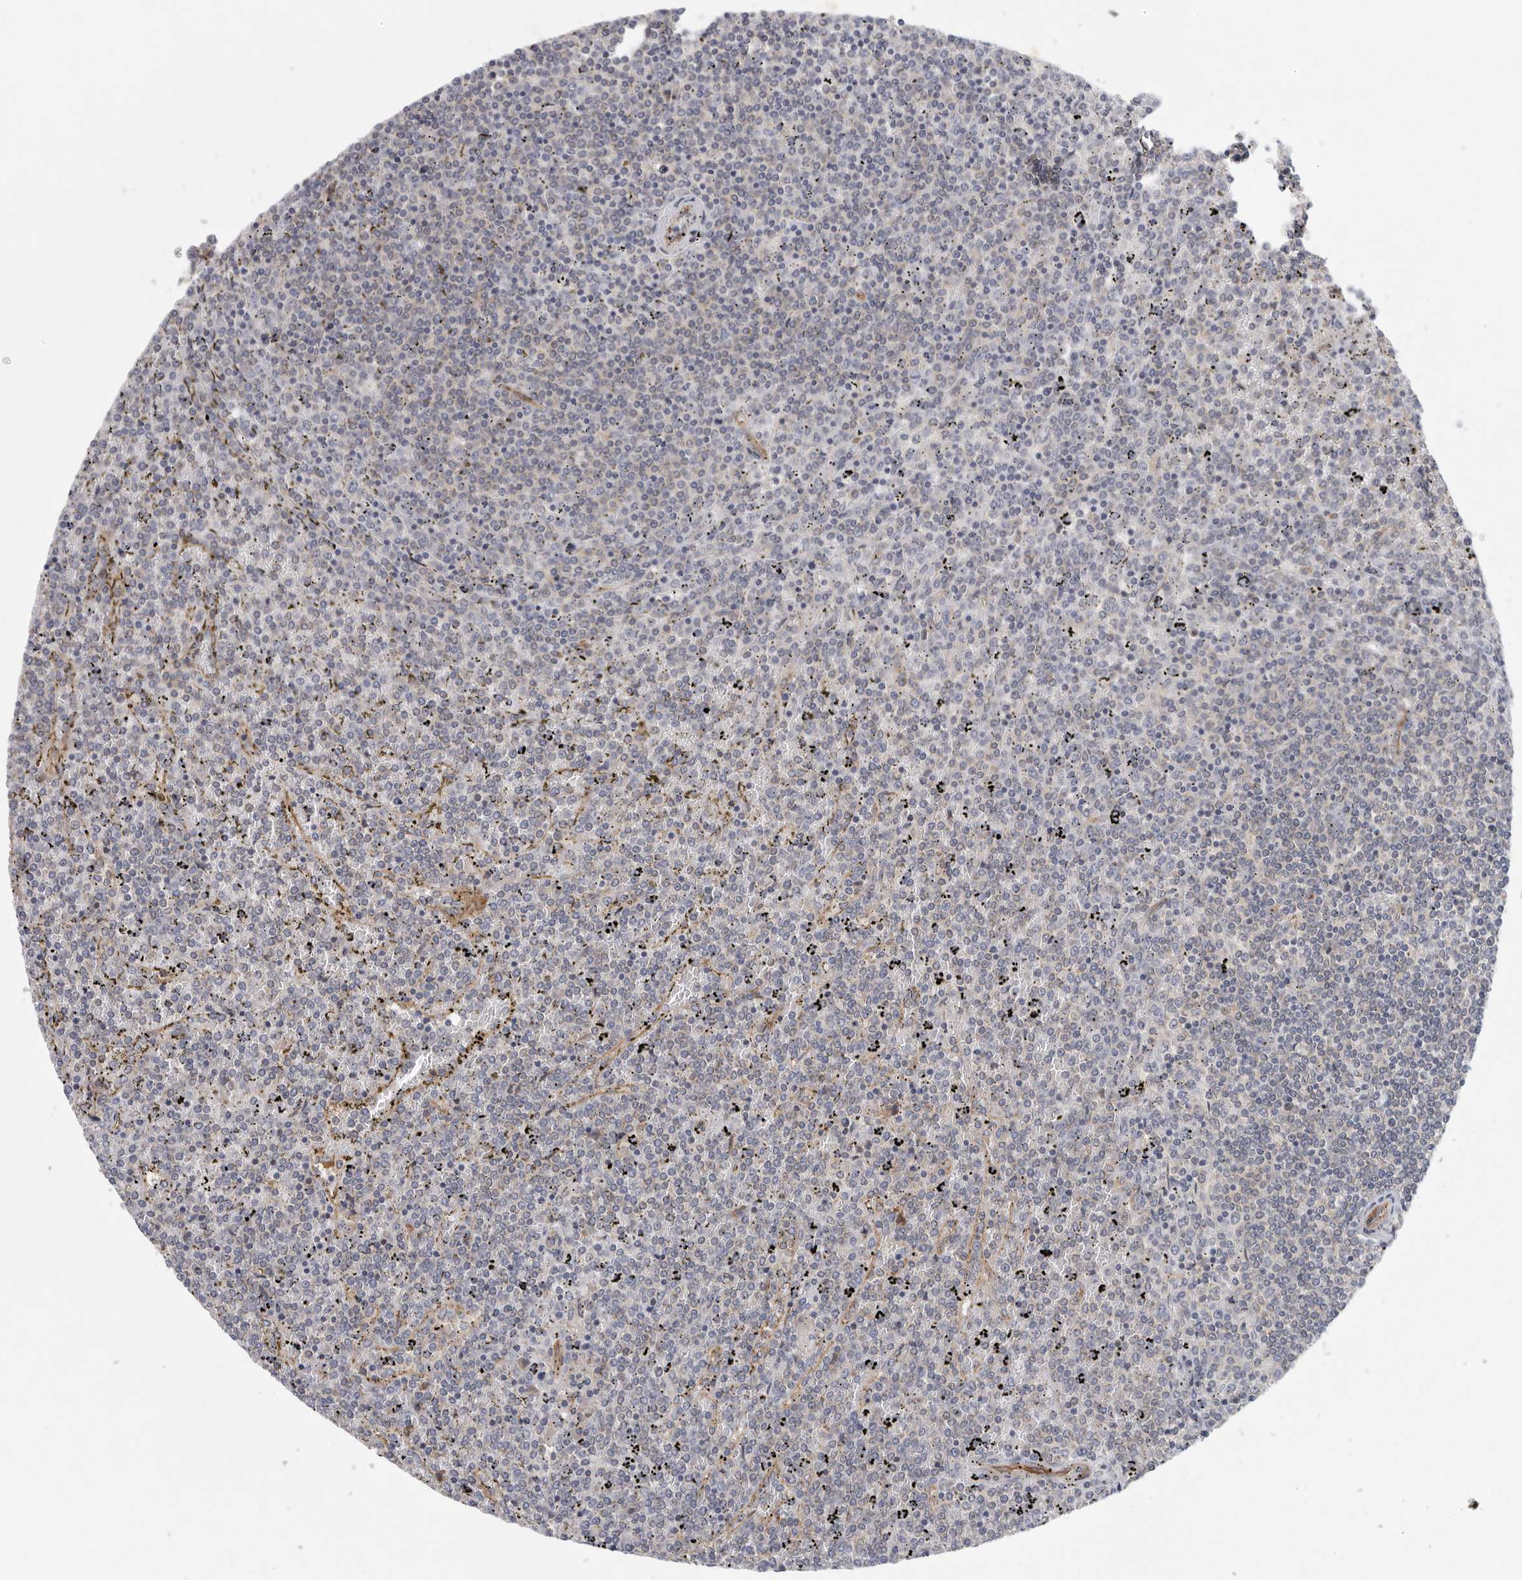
{"staining": {"intensity": "negative", "quantity": "none", "location": "none"}, "tissue": "lymphoma", "cell_type": "Tumor cells", "image_type": "cancer", "snomed": [{"axis": "morphology", "description": "Malignant lymphoma, non-Hodgkin's type, Low grade"}, {"axis": "topography", "description": "Spleen"}], "caption": "Photomicrograph shows no significant protein expression in tumor cells of lymphoma.", "gene": "BCAP29", "patient": {"sex": "female", "age": 19}}